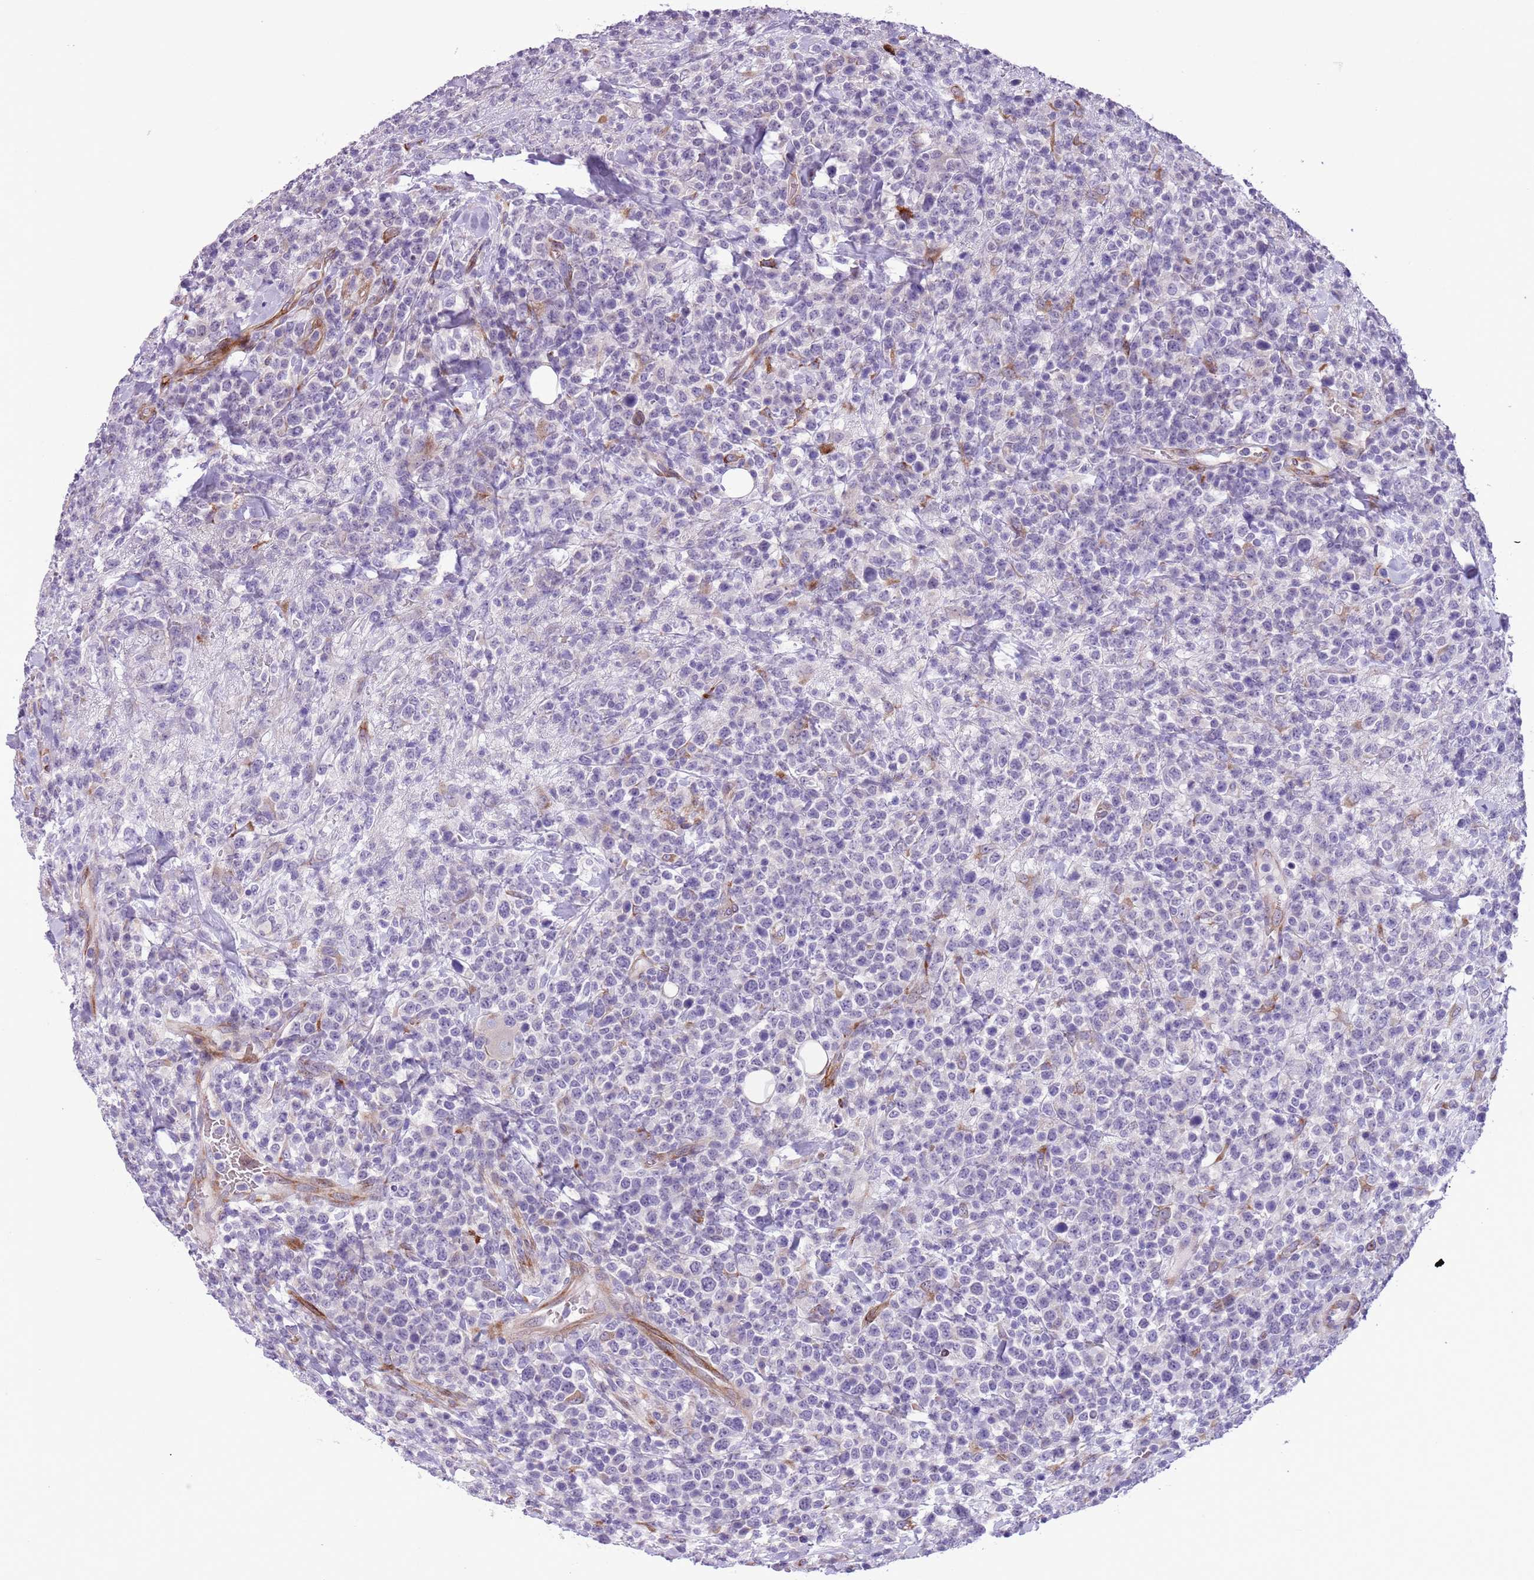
{"staining": {"intensity": "negative", "quantity": "none", "location": "none"}, "tissue": "lymphoma", "cell_type": "Tumor cells", "image_type": "cancer", "snomed": [{"axis": "morphology", "description": "Malignant lymphoma, non-Hodgkin's type, High grade"}, {"axis": "topography", "description": "Colon"}], "caption": "This photomicrograph is of lymphoma stained with IHC to label a protein in brown with the nuclei are counter-stained blue. There is no positivity in tumor cells.", "gene": "MRPL32", "patient": {"sex": "female", "age": 53}}